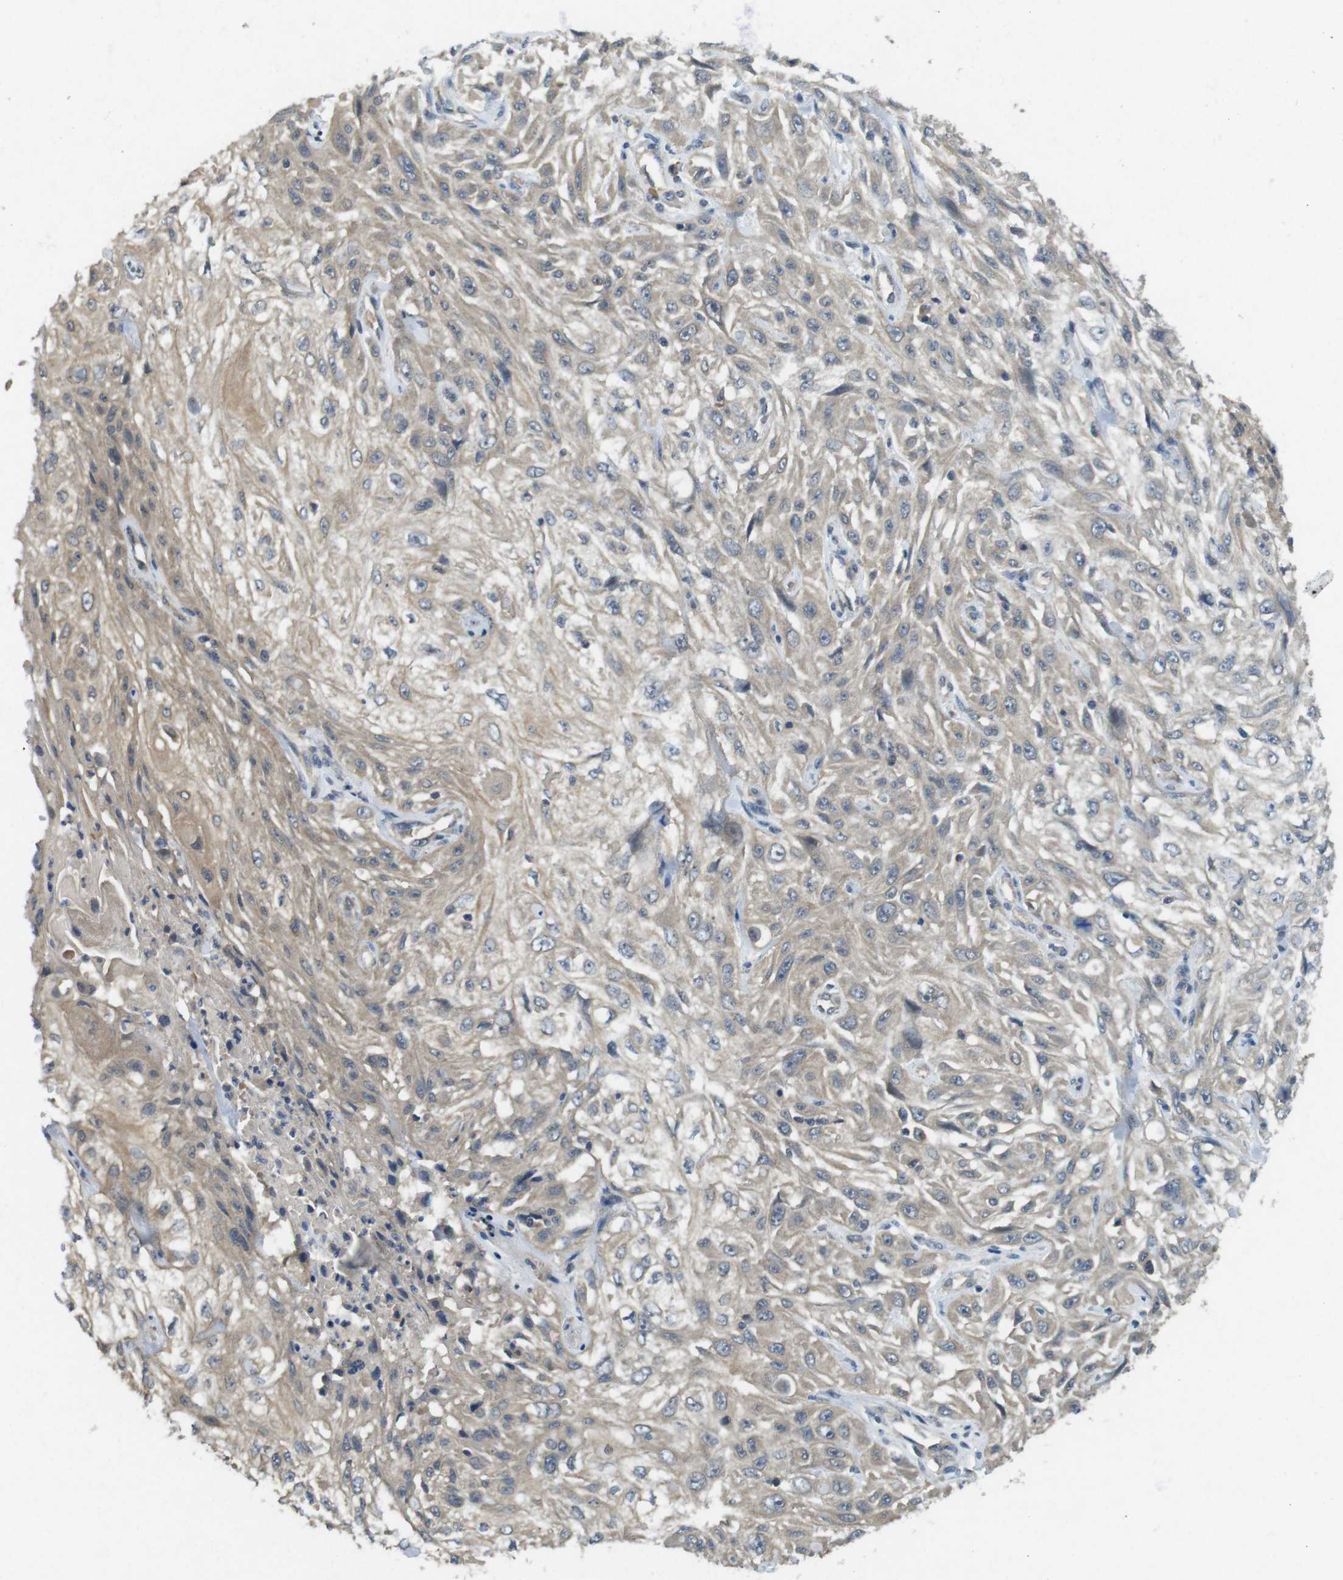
{"staining": {"intensity": "weak", "quantity": "25%-75%", "location": "cytoplasmic/membranous"}, "tissue": "skin cancer", "cell_type": "Tumor cells", "image_type": "cancer", "snomed": [{"axis": "morphology", "description": "Squamous cell carcinoma, NOS"}, {"axis": "topography", "description": "Skin"}], "caption": "Squamous cell carcinoma (skin) stained for a protein demonstrates weak cytoplasmic/membranous positivity in tumor cells.", "gene": "SUGT1", "patient": {"sex": "male", "age": 75}}